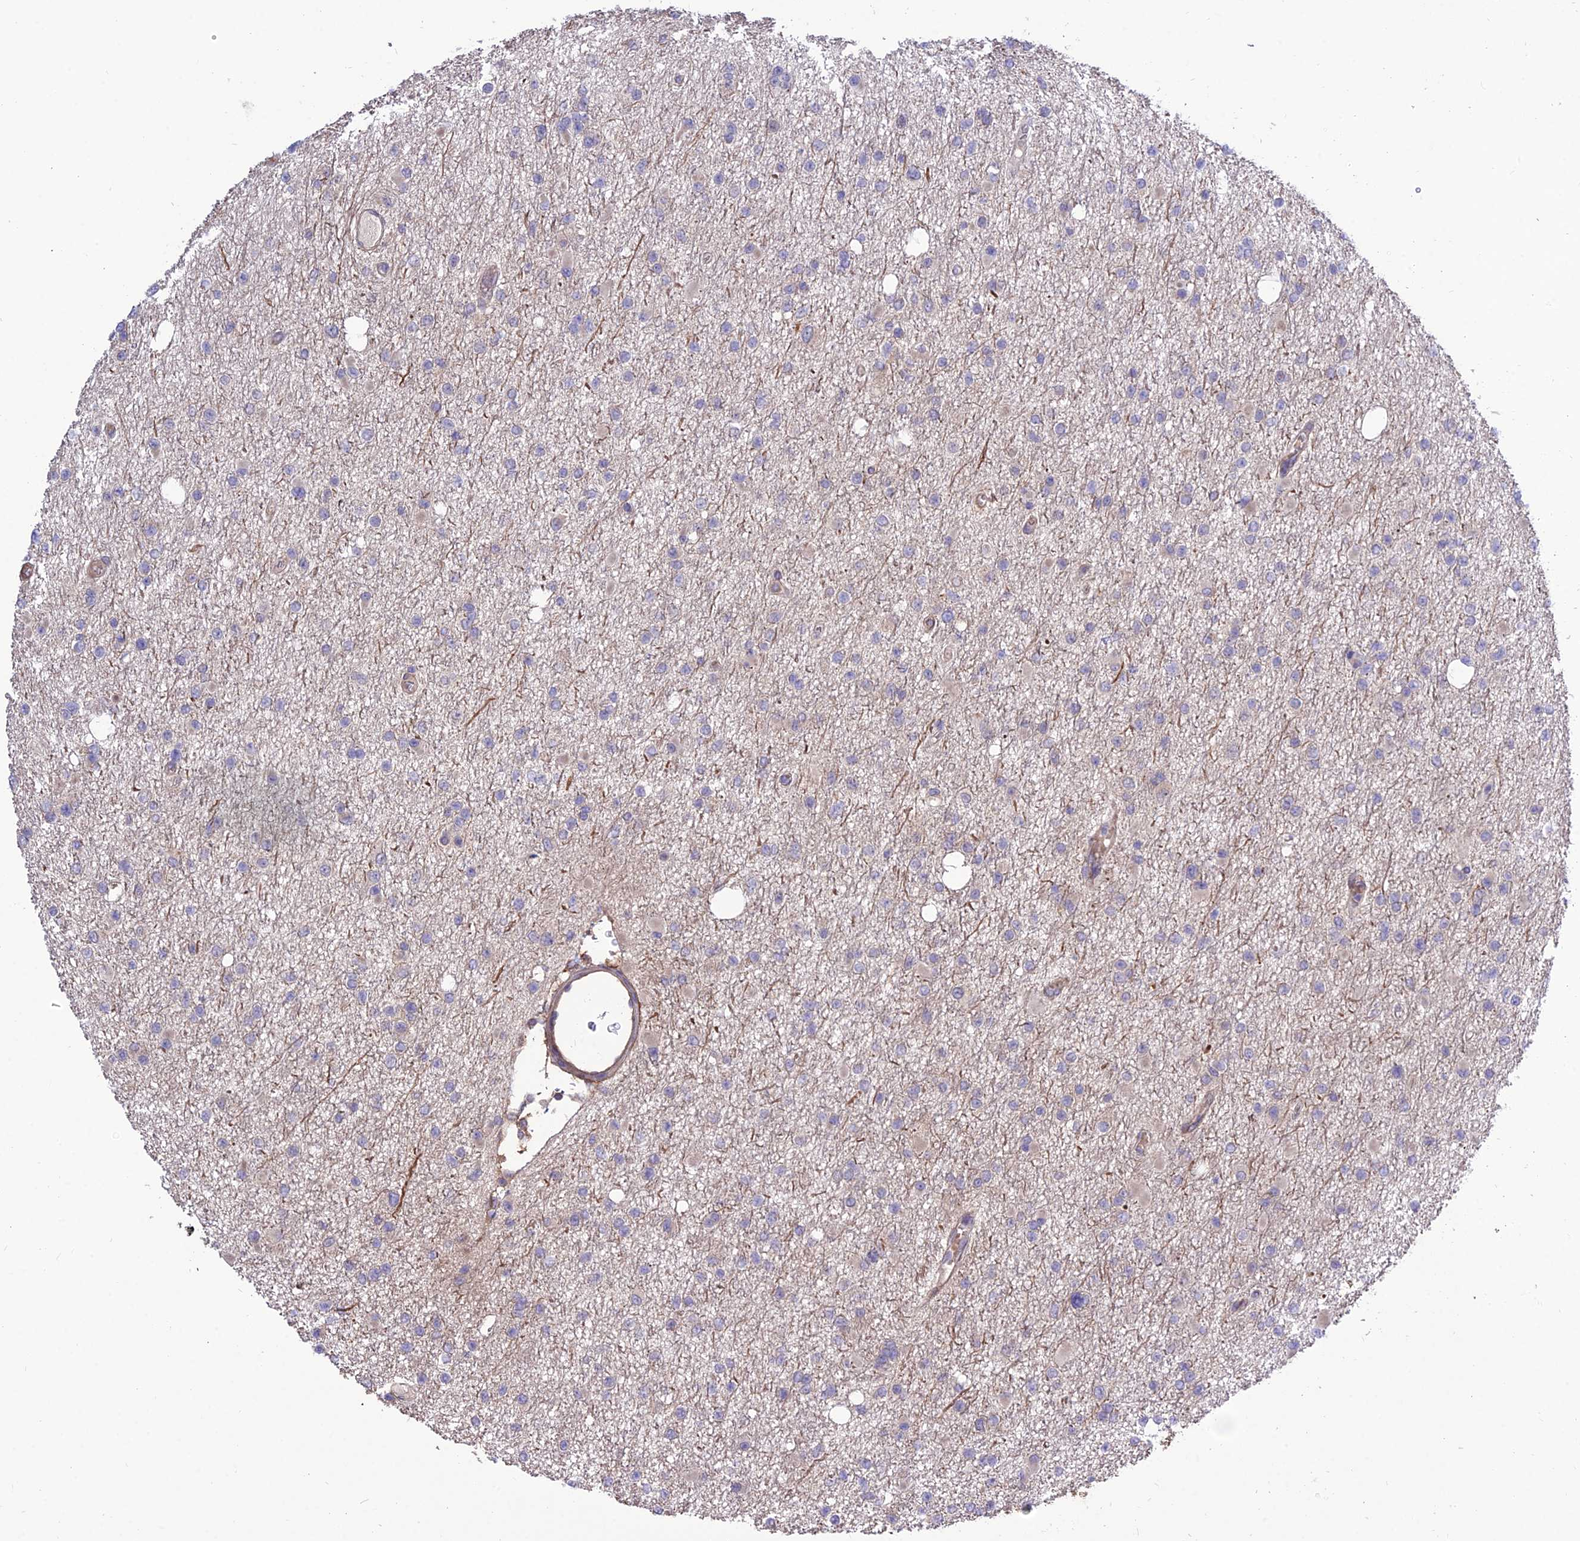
{"staining": {"intensity": "negative", "quantity": "none", "location": "none"}, "tissue": "glioma", "cell_type": "Tumor cells", "image_type": "cancer", "snomed": [{"axis": "morphology", "description": "Glioma, malignant, Low grade"}, {"axis": "topography", "description": "Brain"}], "caption": "IHC of malignant low-grade glioma reveals no positivity in tumor cells.", "gene": "CRTAP", "patient": {"sex": "female", "age": 22}}